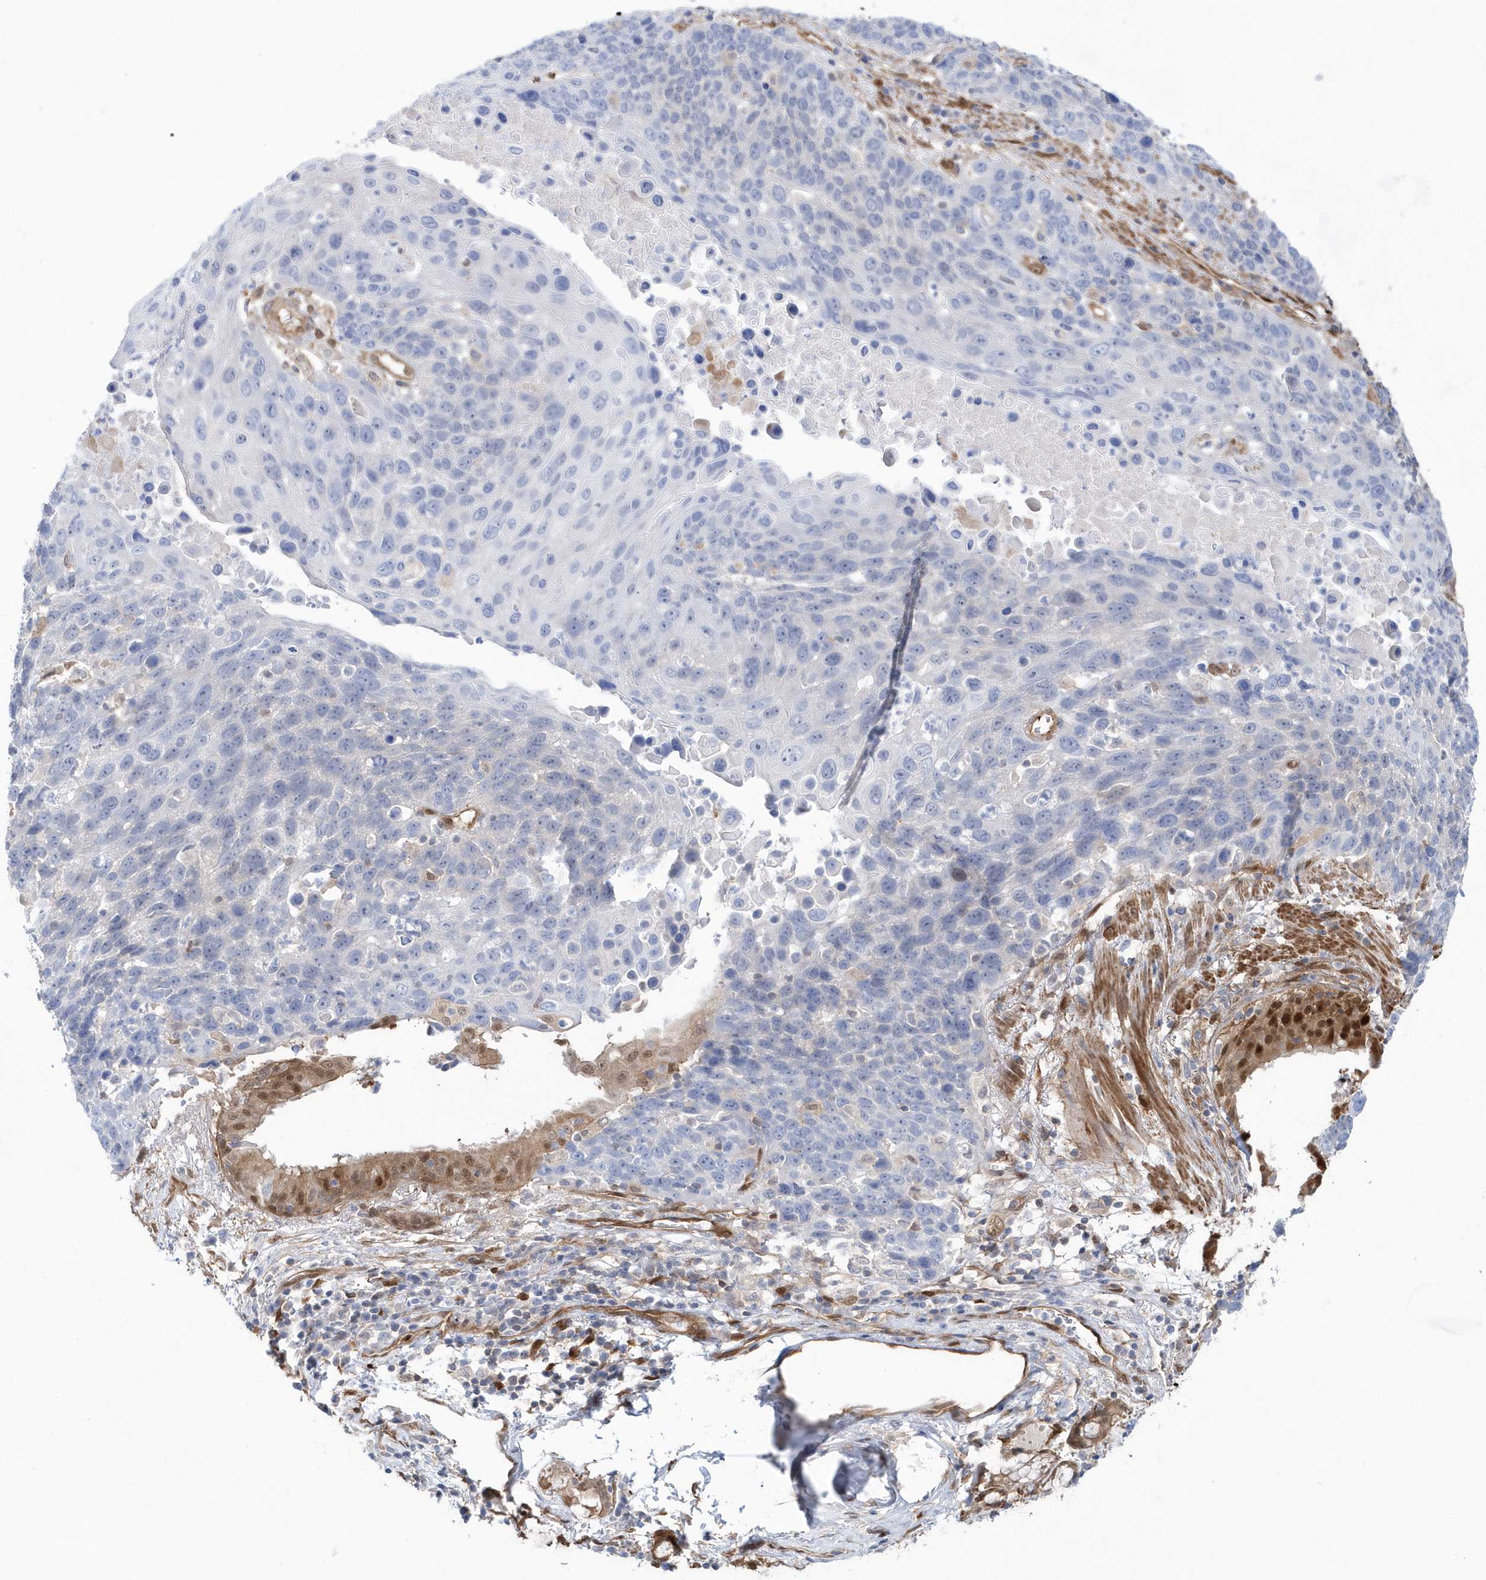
{"staining": {"intensity": "negative", "quantity": "none", "location": "none"}, "tissue": "lung cancer", "cell_type": "Tumor cells", "image_type": "cancer", "snomed": [{"axis": "morphology", "description": "Squamous cell carcinoma, NOS"}, {"axis": "topography", "description": "Lung"}], "caption": "Lung cancer (squamous cell carcinoma) stained for a protein using immunohistochemistry exhibits no staining tumor cells.", "gene": "BDH2", "patient": {"sex": "male", "age": 66}}